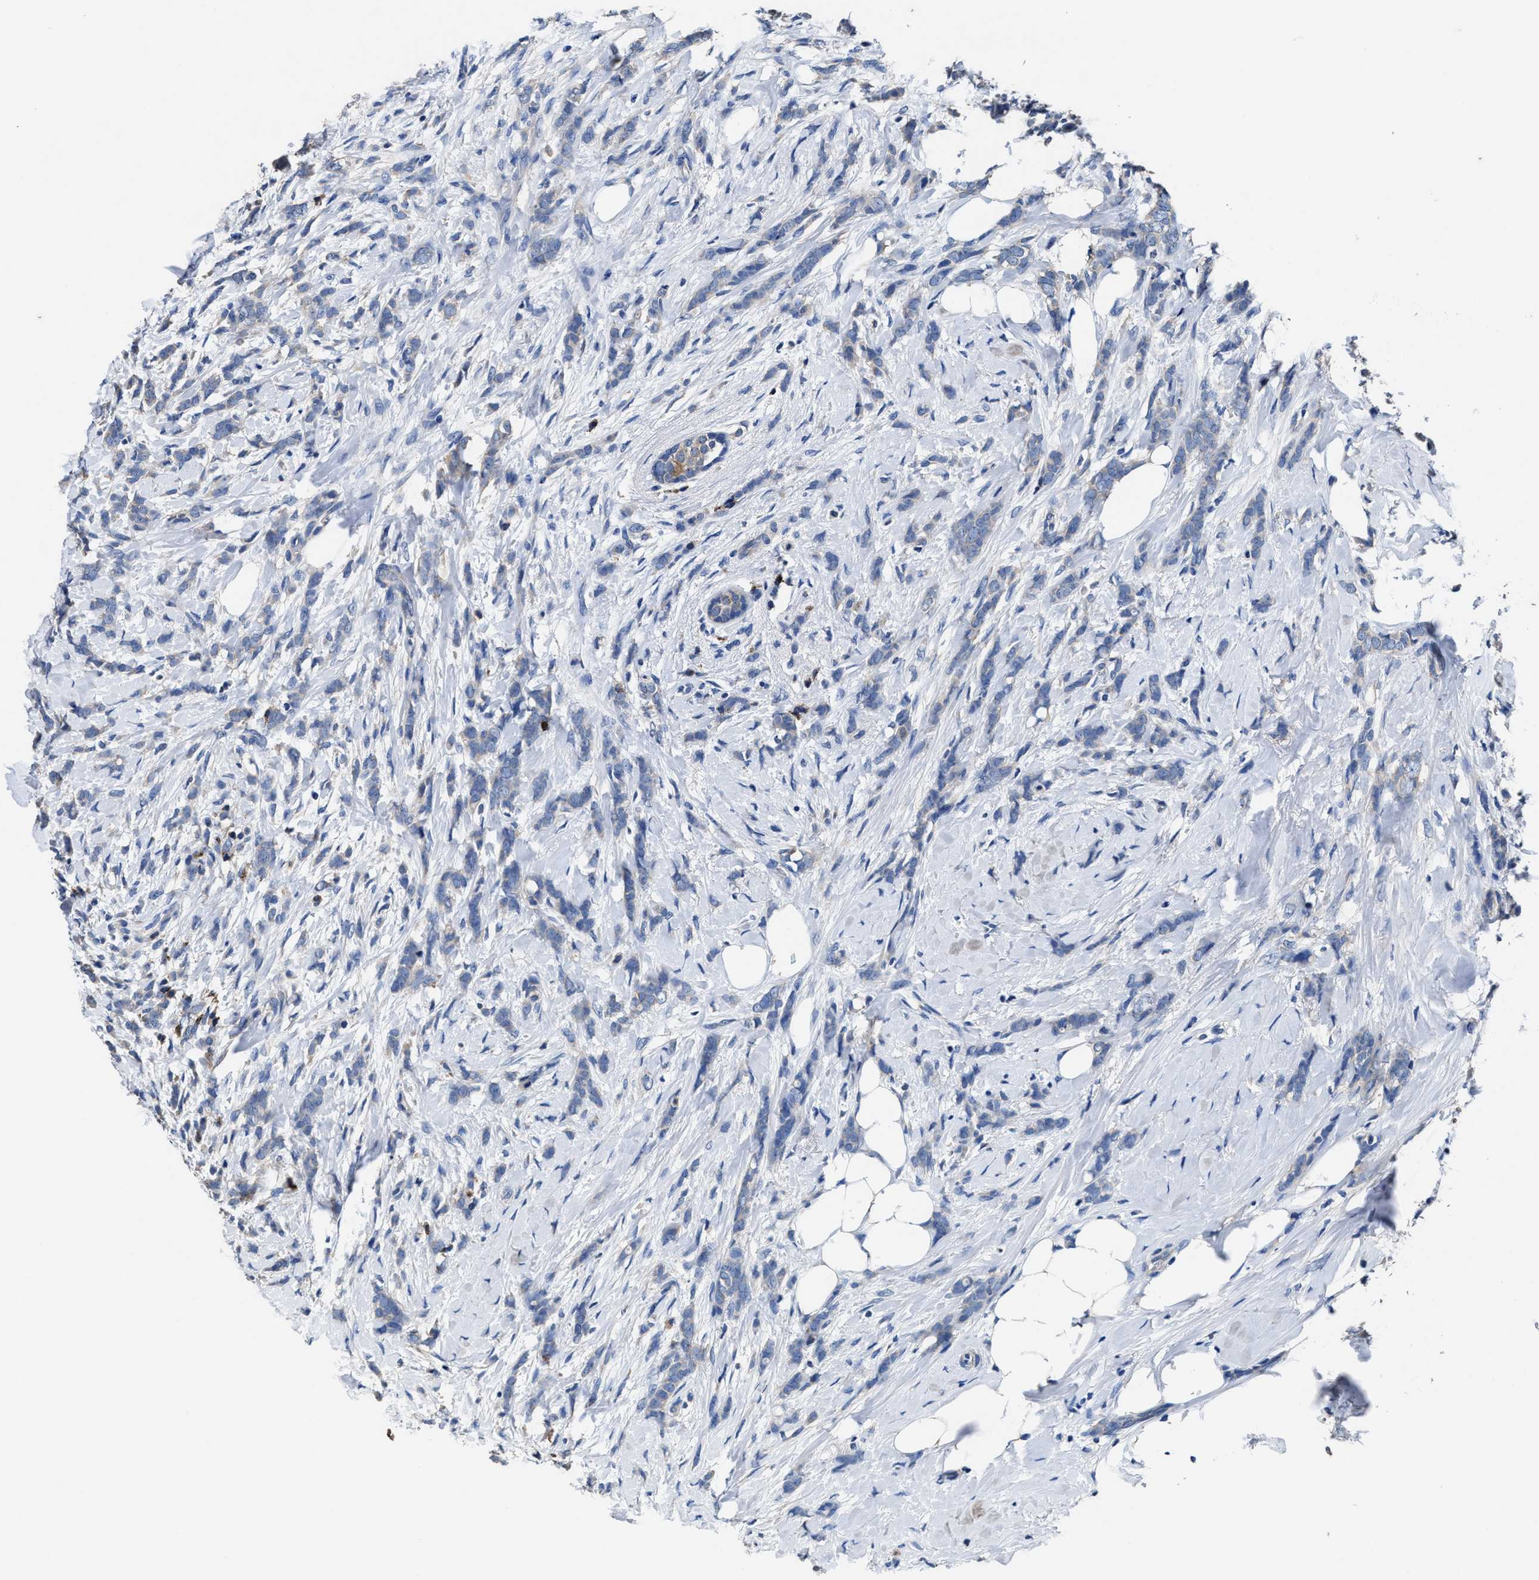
{"staining": {"intensity": "negative", "quantity": "none", "location": "none"}, "tissue": "breast cancer", "cell_type": "Tumor cells", "image_type": "cancer", "snomed": [{"axis": "morphology", "description": "Lobular carcinoma, in situ"}, {"axis": "morphology", "description": "Lobular carcinoma"}, {"axis": "topography", "description": "Breast"}], "caption": "Immunohistochemical staining of human breast cancer (lobular carcinoma in situ) exhibits no significant positivity in tumor cells.", "gene": "UBR4", "patient": {"sex": "female", "age": 41}}